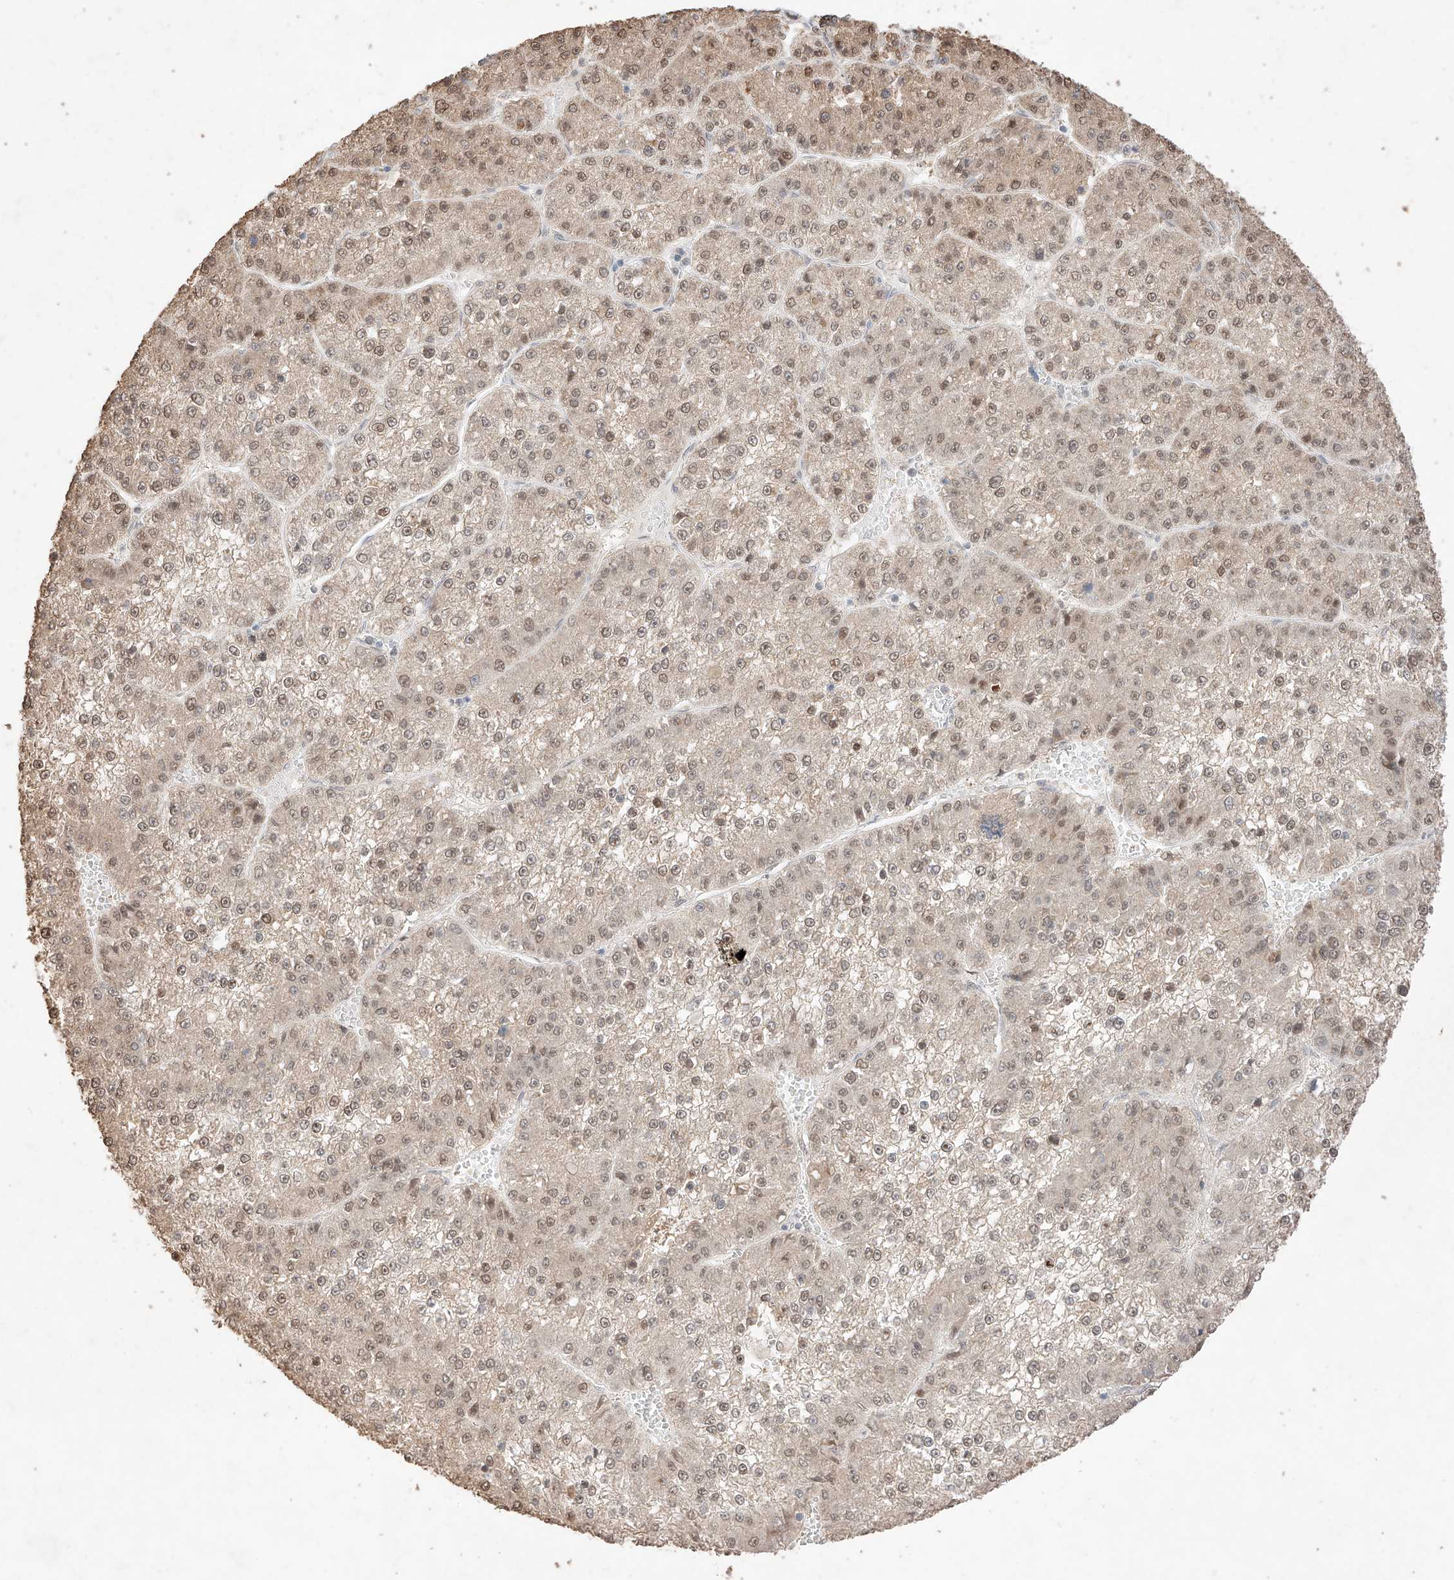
{"staining": {"intensity": "weak", "quantity": ">75%", "location": "cytoplasmic/membranous,nuclear"}, "tissue": "liver cancer", "cell_type": "Tumor cells", "image_type": "cancer", "snomed": [{"axis": "morphology", "description": "Carcinoma, Hepatocellular, NOS"}, {"axis": "topography", "description": "Liver"}], "caption": "Tumor cells demonstrate low levels of weak cytoplasmic/membranous and nuclear staining in approximately >75% of cells in liver cancer.", "gene": "APIP", "patient": {"sex": "female", "age": 73}}